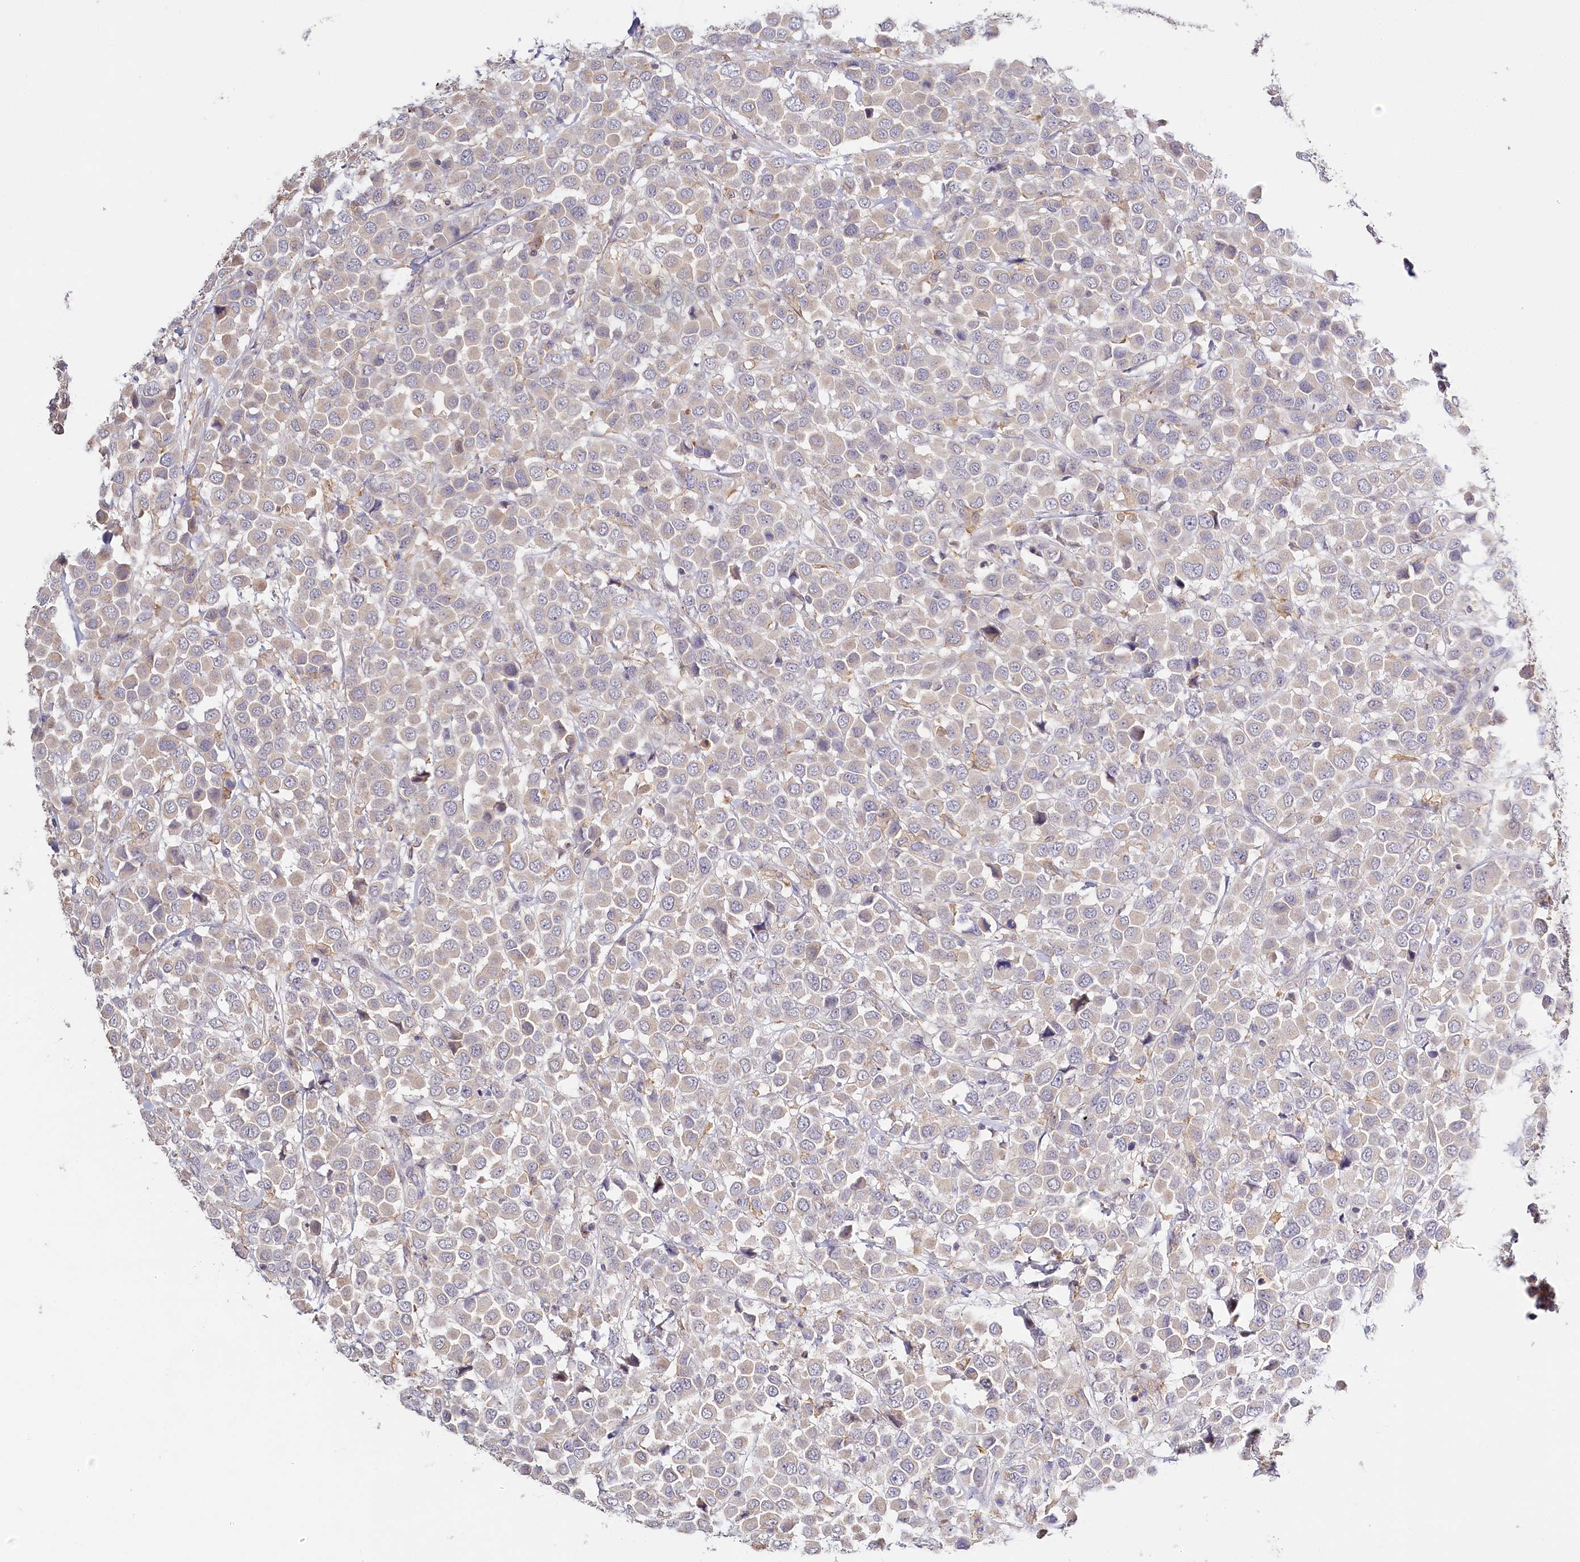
{"staining": {"intensity": "negative", "quantity": "none", "location": "none"}, "tissue": "breast cancer", "cell_type": "Tumor cells", "image_type": "cancer", "snomed": [{"axis": "morphology", "description": "Duct carcinoma"}, {"axis": "topography", "description": "Breast"}], "caption": "This is a photomicrograph of immunohistochemistry (IHC) staining of invasive ductal carcinoma (breast), which shows no staining in tumor cells. (IHC, brightfield microscopy, high magnification).", "gene": "DAPK1", "patient": {"sex": "female", "age": 61}}